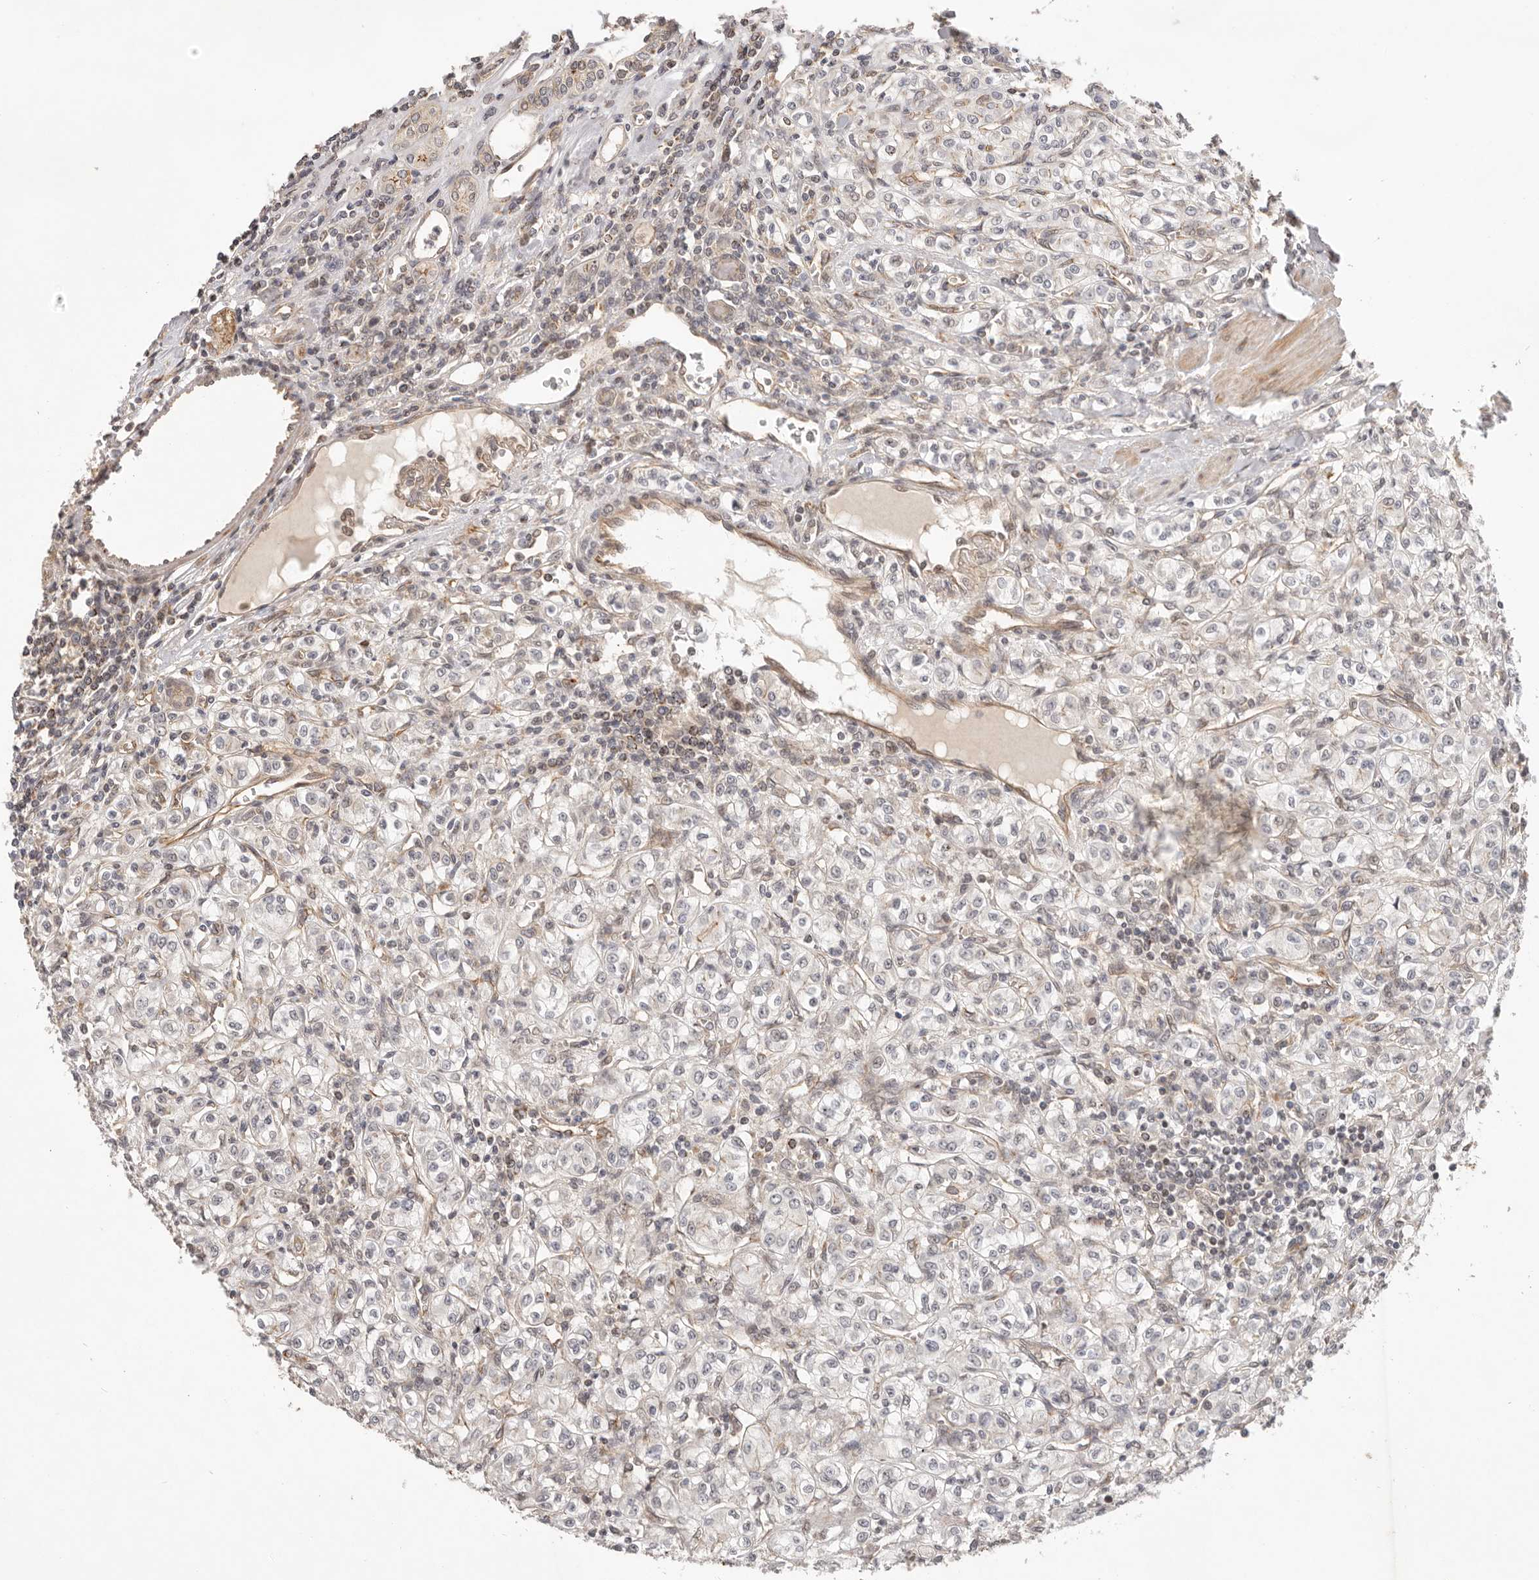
{"staining": {"intensity": "negative", "quantity": "none", "location": "none"}, "tissue": "renal cancer", "cell_type": "Tumor cells", "image_type": "cancer", "snomed": [{"axis": "morphology", "description": "Adenocarcinoma, NOS"}, {"axis": "topography", "description": "Kidney"}], "caption": "High magnification brightfield microscopy of renal cancer (adenocarcinoma) stained with DAB (brown) and counterstained with hematoxylin (blue): tumor cells show no significant expression.", "gene": "USP49", "patient": {"sex": "male", "age": 77}}